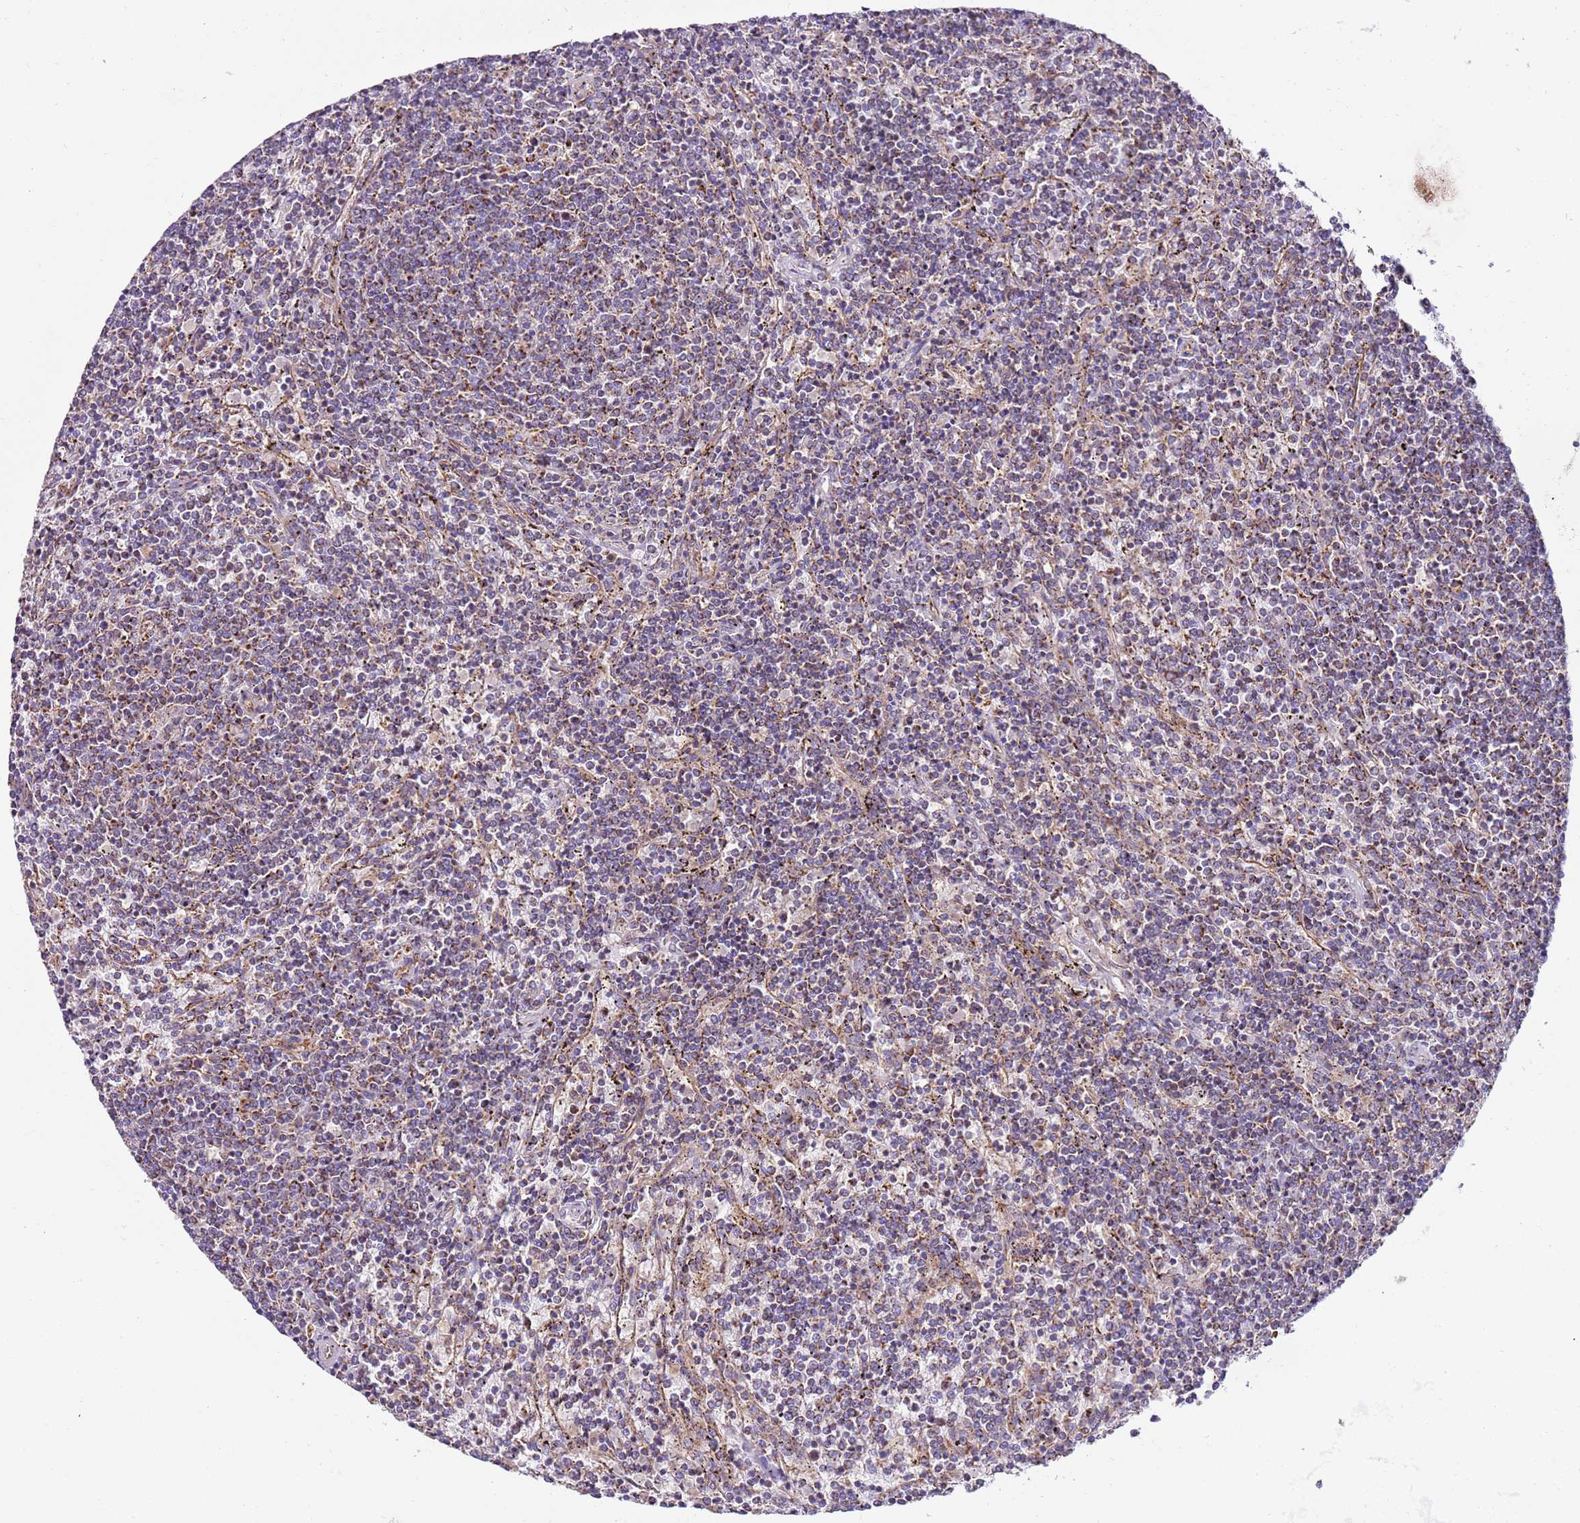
{"staining": {"intensity": "moderate", "quantity": "<25%", "location": "cytoplasmic/membranous"}, "tissue": "lymphoma", "cell_type": "Tumor cells", "image_type": "cancer", "snomed": [{"axis": "morphology", "description": "Malignant lymphoma, non-Hodgkin's type, Low grade"}, {"axis": "topography", "description": "Spleen"}], "caption": "Immunohistochemistry of low-grade malignant lymphoma, non-Hodgkin's type demonstrates low levels of moderate cytoplasmic/membranous staining in approximately <25% of tumor cells. (Brightfield microscopy of DAB IHC at high magnification).", "gene": "MRPL20", "patient": {"sex": "female", "age": 50}}